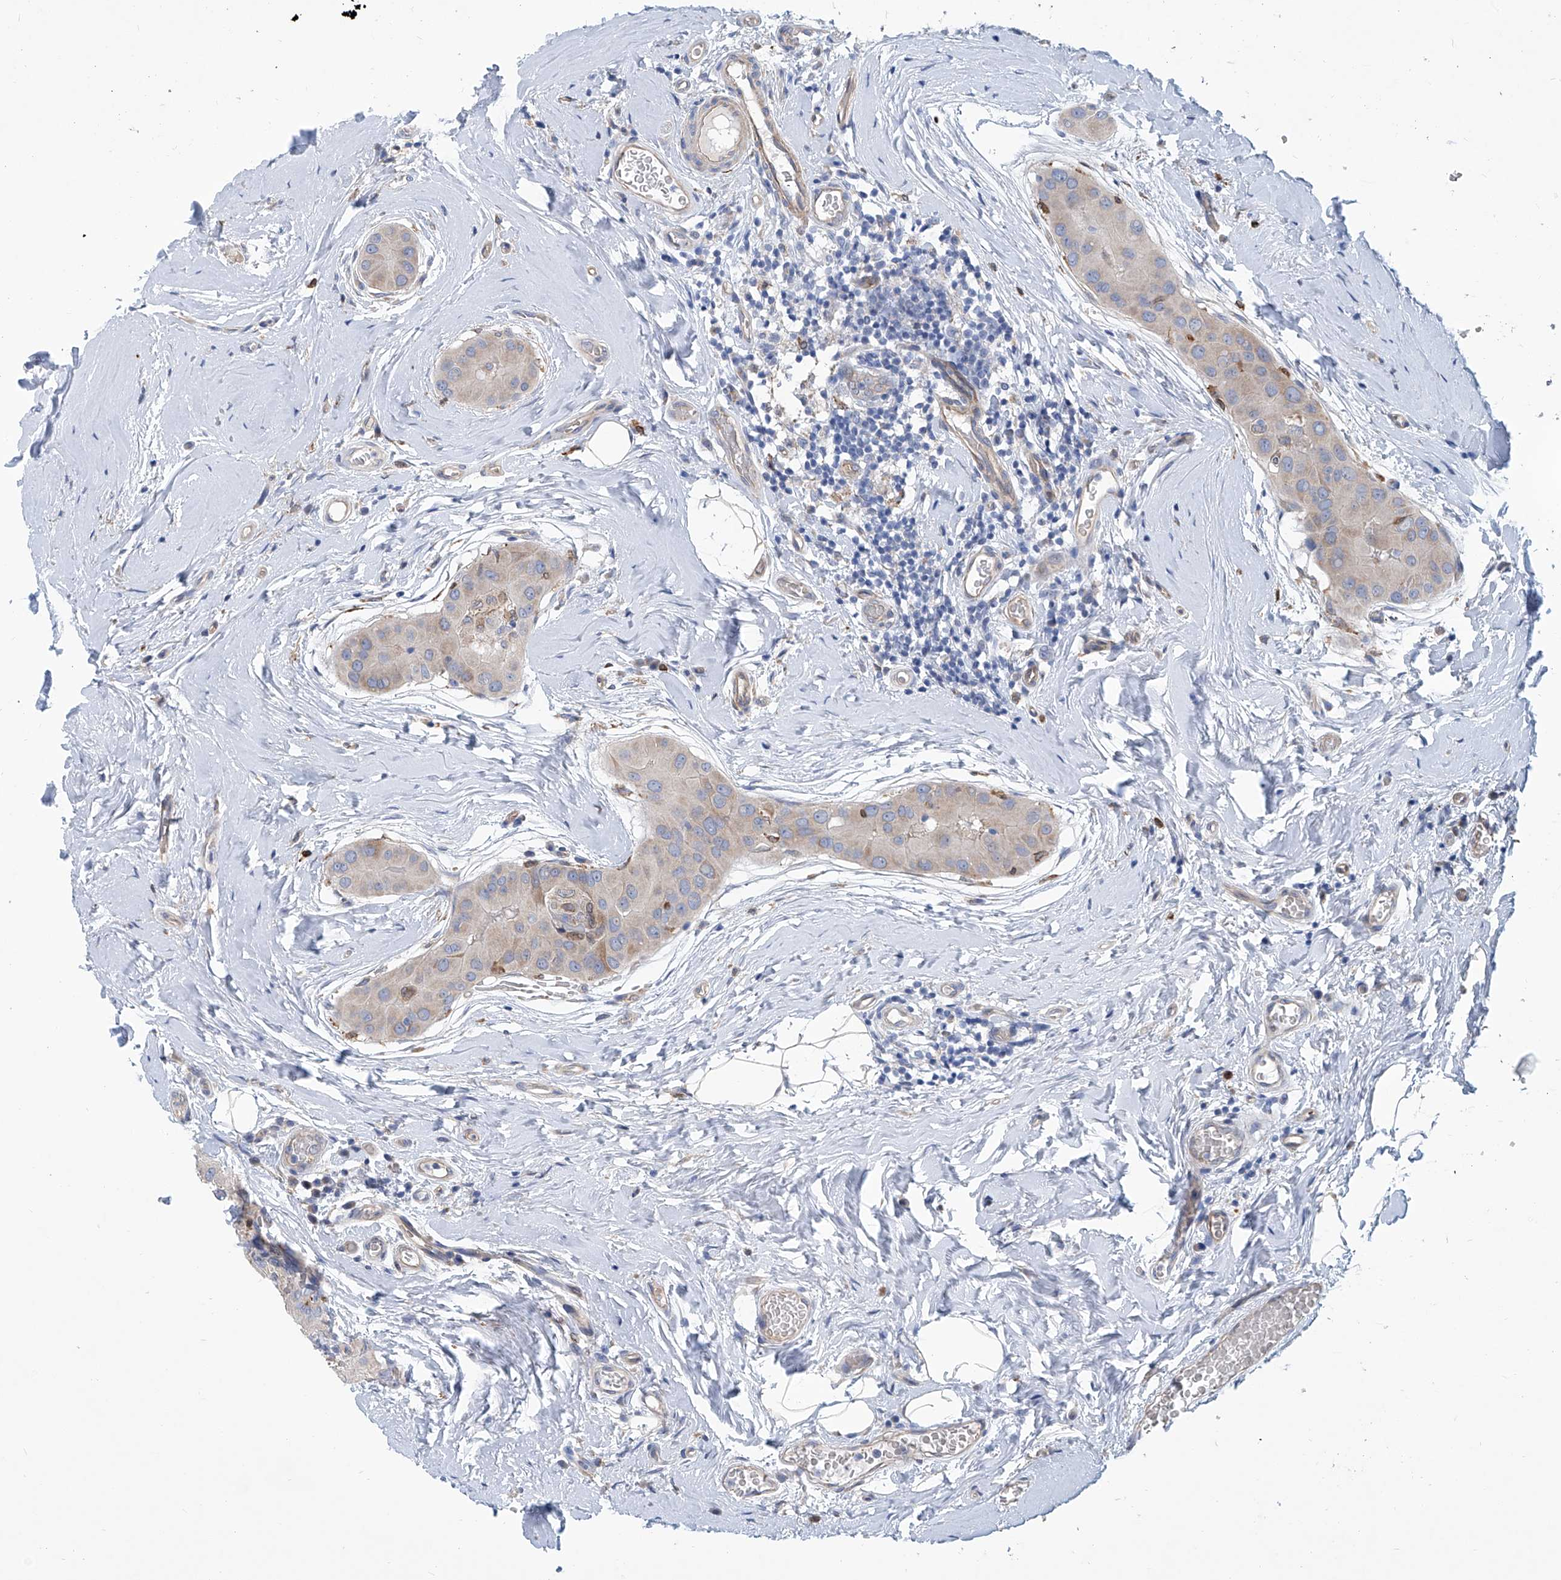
{"staining": {"intensity": "weak", "quantity": "<25%", "location": "cytoplasmic/membranous"}, "tissue": "thyroid cancer", "cell_type": "Tumor cells", "image_type": "cancer", "snomed": [{"axis": "morphology", "description": "Papillary adenocarcinoma, NOS"}, {"axis": "topography", "description": "Thyroid gland"}], "caption": "A high-resolution micrograph shows immunohistochemistry staining of thyroid cancer (papillary adenocarcinoma), which demonstrates no significant expression in tumor cells.", "gene": "TNN", "patient": {"sex": "male", "age": 33}}